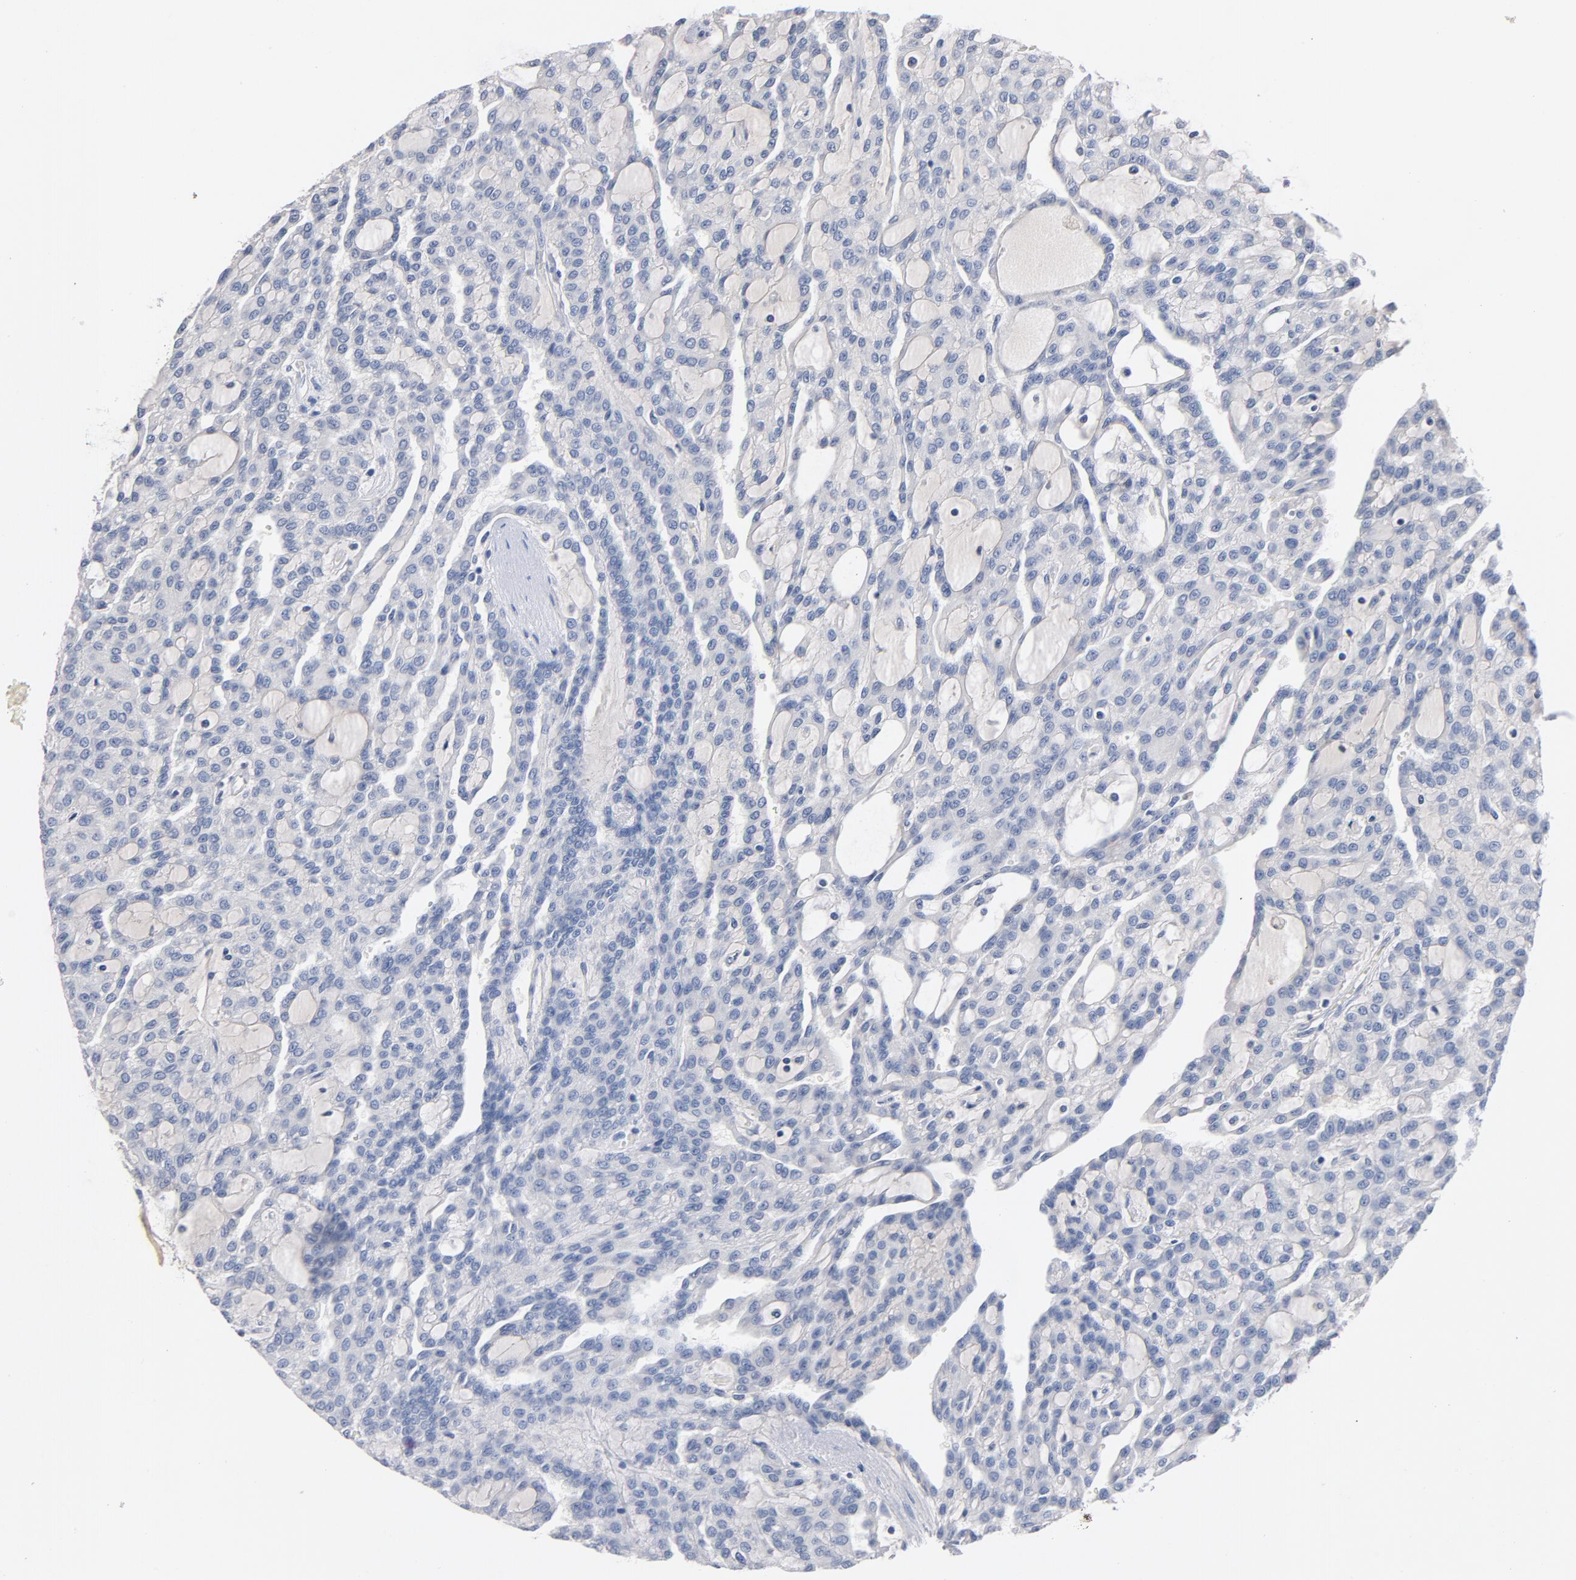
{"staining": {"intensity": "negative", "quantity": "none", "location": "none"}, "tissue": "renal cancer", "cell_type": "Tumor cells", "image_type": "cancer", "snomed": [{"axis": "morphology", "description": "Adenocarcinoma, NOS"}, {"axis": "topography", "description": "Kidney"}], "caption": "Immunohistochemistry photomicrograph of renal cancer (adenocarcinoma) stained for a protein (brown), which exhibits no positivity in tumor cells.", "gene": "ZCCHC13", "patient": {"sex": "male", "age": 63}}